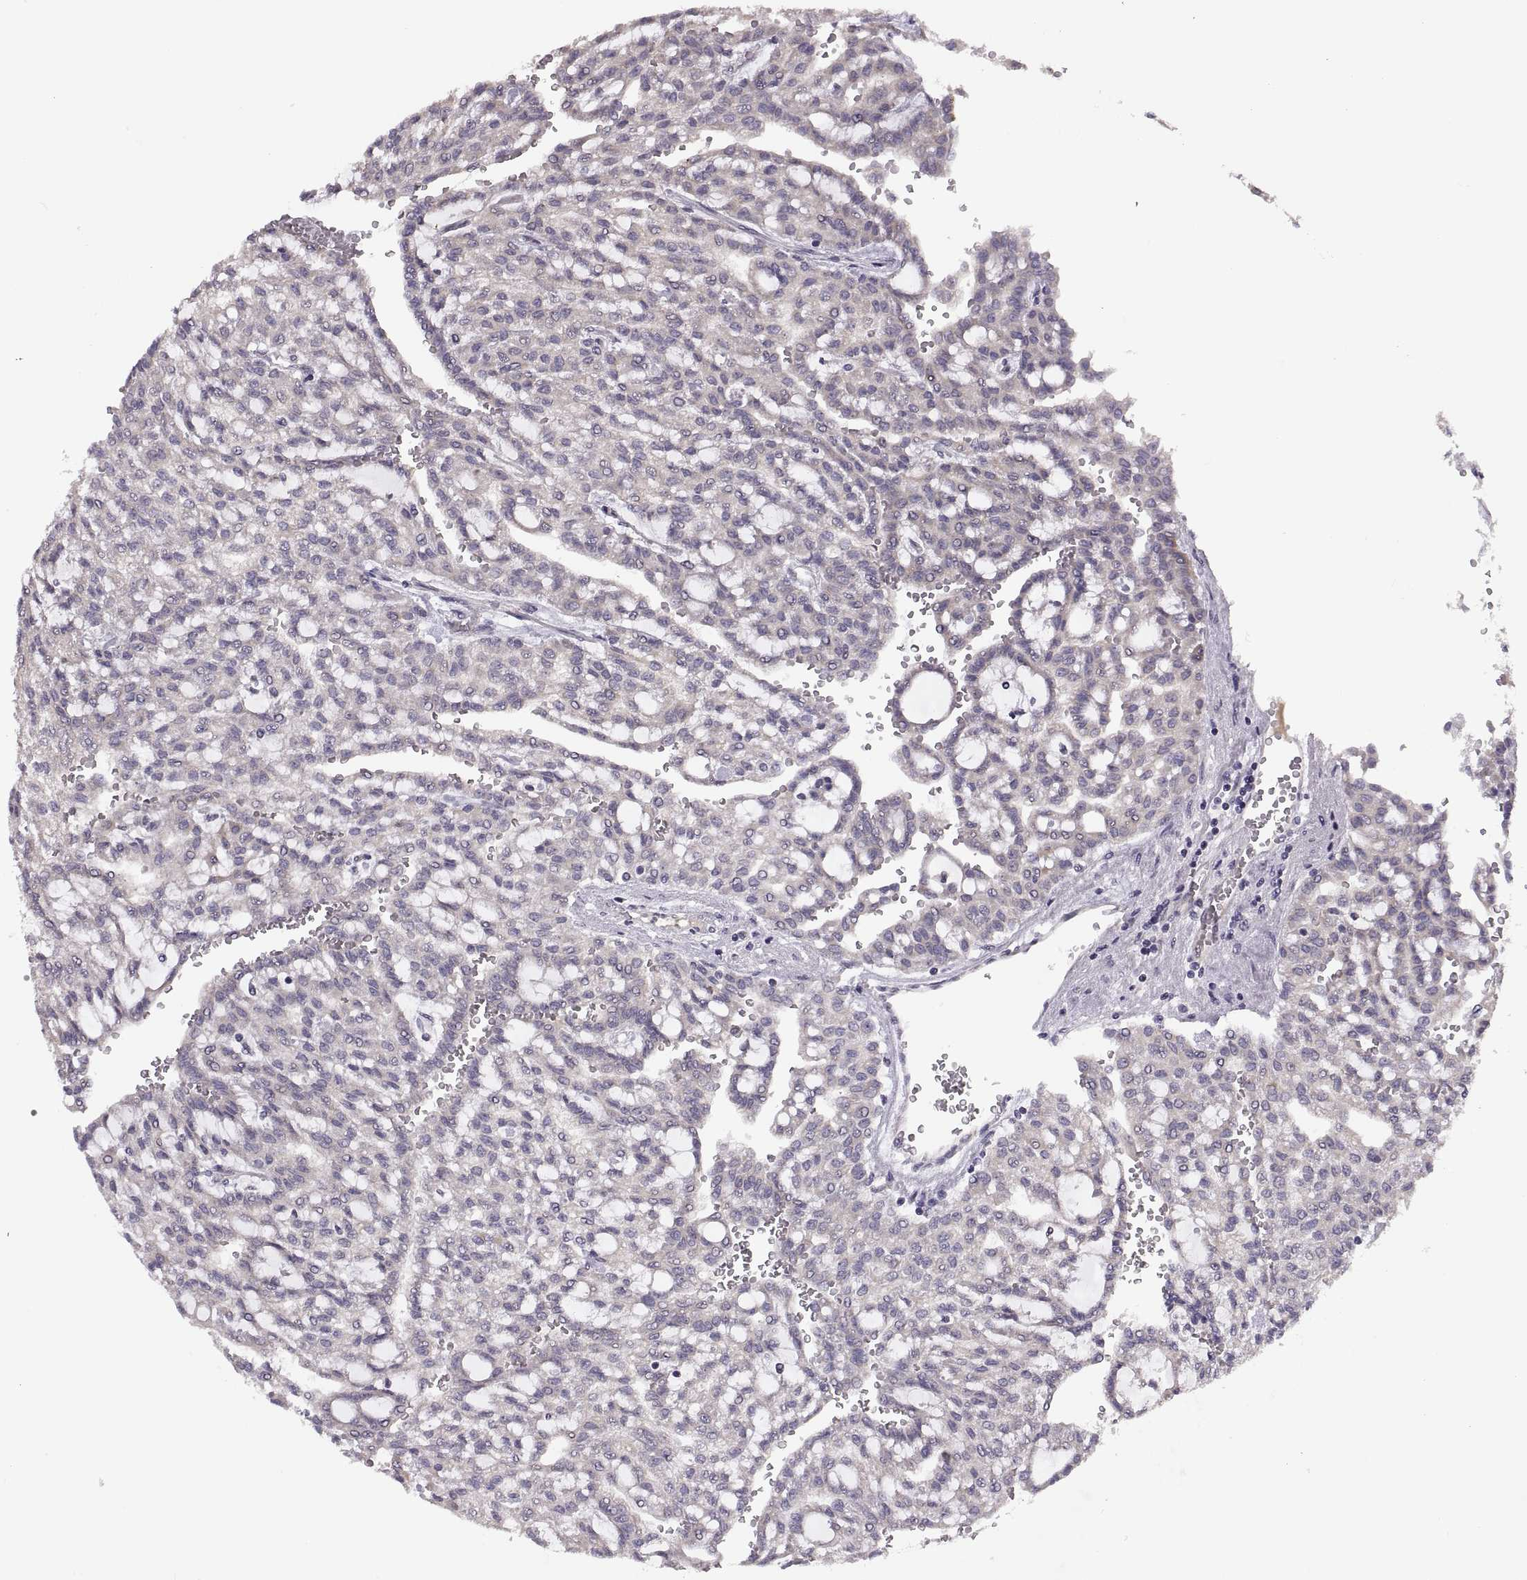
{"staining": {"intensity": "negative", "quantity": "none", "location": "none"}, "tissue": "renal cancer", "cell_type": "Tumor cells", "image_type": "cancer", "snomed": [{"axis": "morphology", "description": "Adenocarcinoma, NOS"}, {"axis": "topography", "description": "Kidney"}], "caption": "The histopathology image reveals no staining of tumor cells in renal cancer. (DAB (3,3'-diaminobenzidine) IHC visualized using brightfield microscopy, high magnification).", "gene": "ACSBG2", "patient": {"sex": "male", "age": 63}}